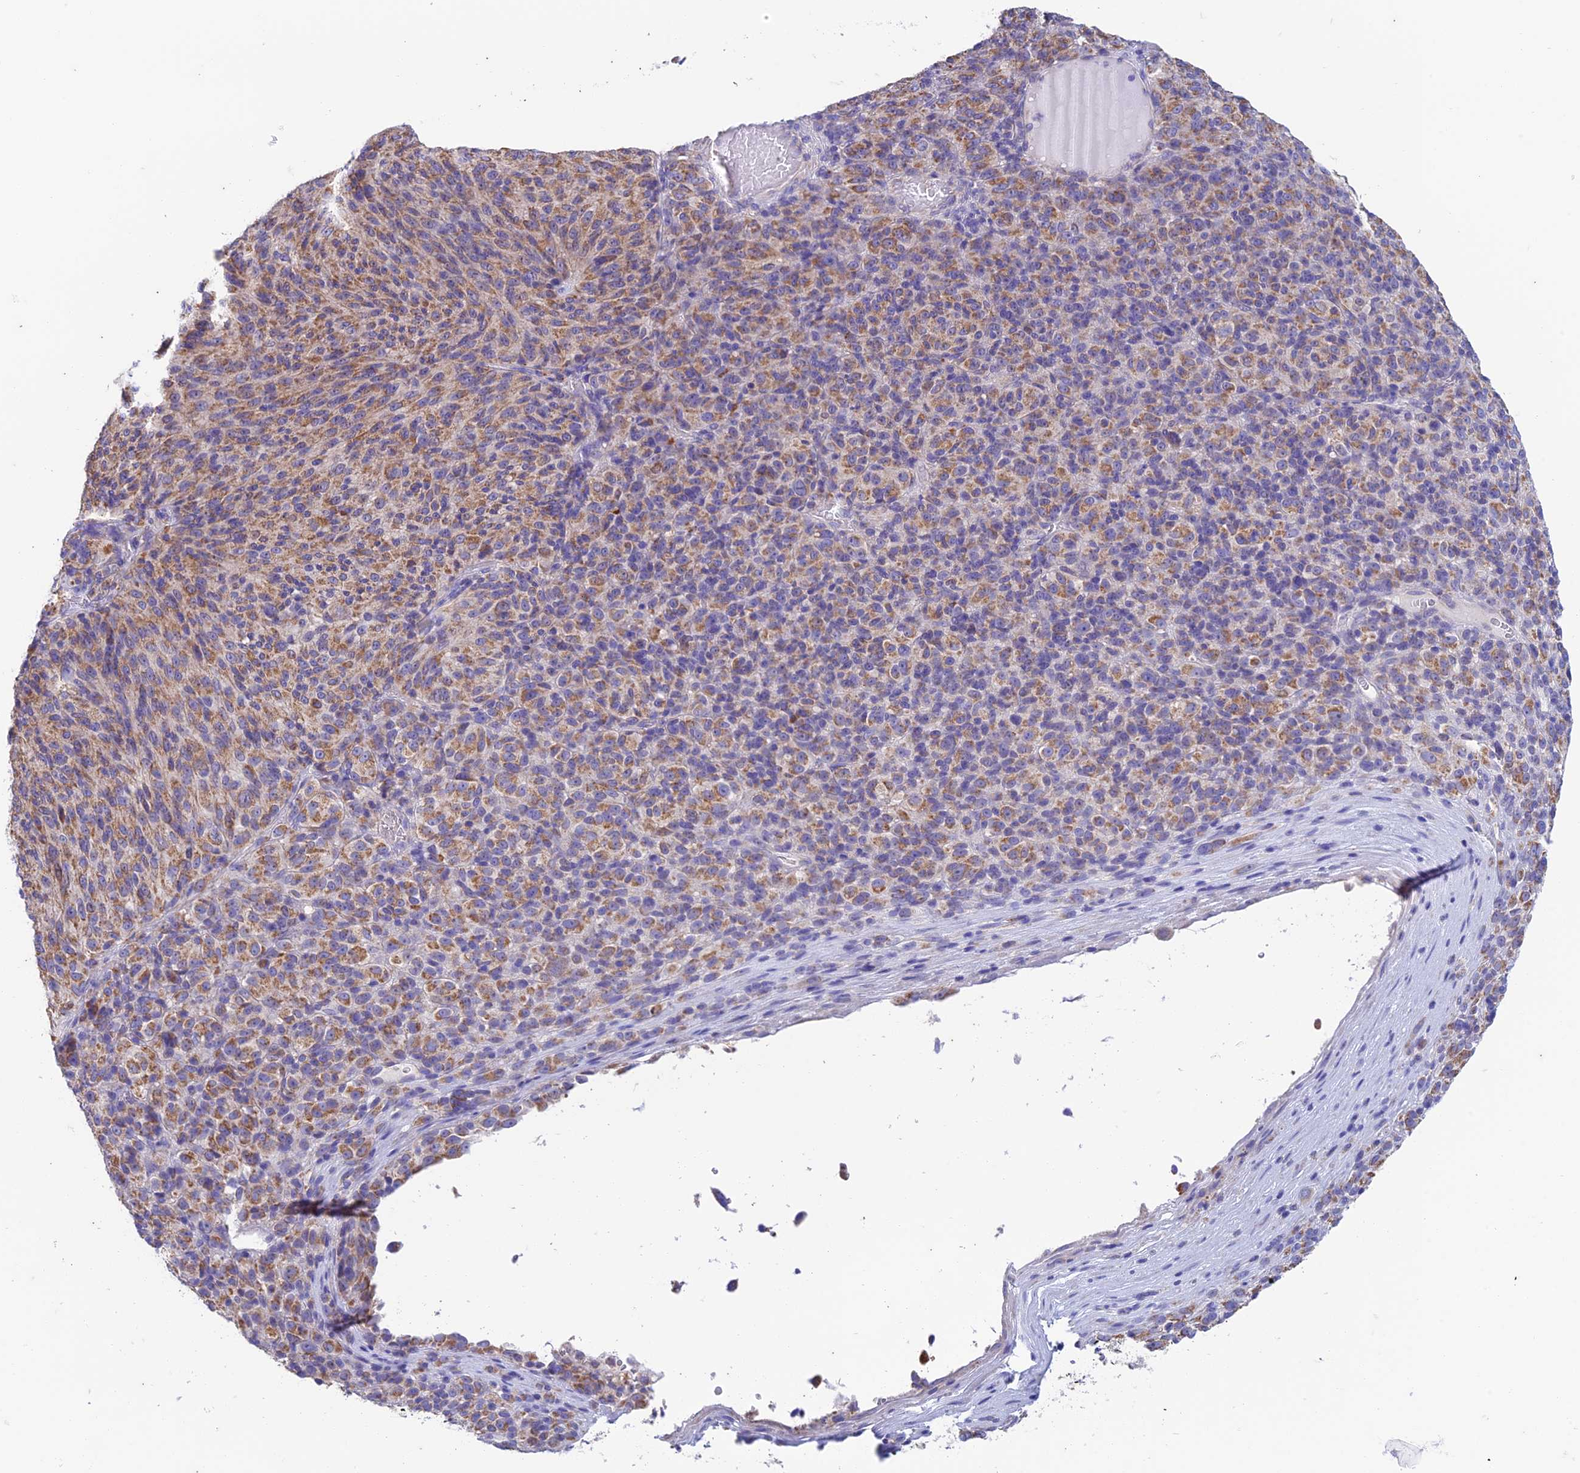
{"staining": {"intensity": "moderate", "quantity": ">75%", "location": "cytoplasmic/membranous"}, "tissue": "melanoma", "cell_type": "Tumor cells", "image_type": "cancer", "snomed": [{"axis": "morphology", "description": "Malignant melanoma, Metastatic site"}, {"axis": "topography", "description": "Brain"}], "caption": "Malignant melanoma (metastatic site) was stained to show a protein in brown. There is medium levels of moderate cytoplasmic/membranous staining in about >75% of tumor cells.", "gene": "ZNF181", "patient": {"sex": "female", "age": 56}}